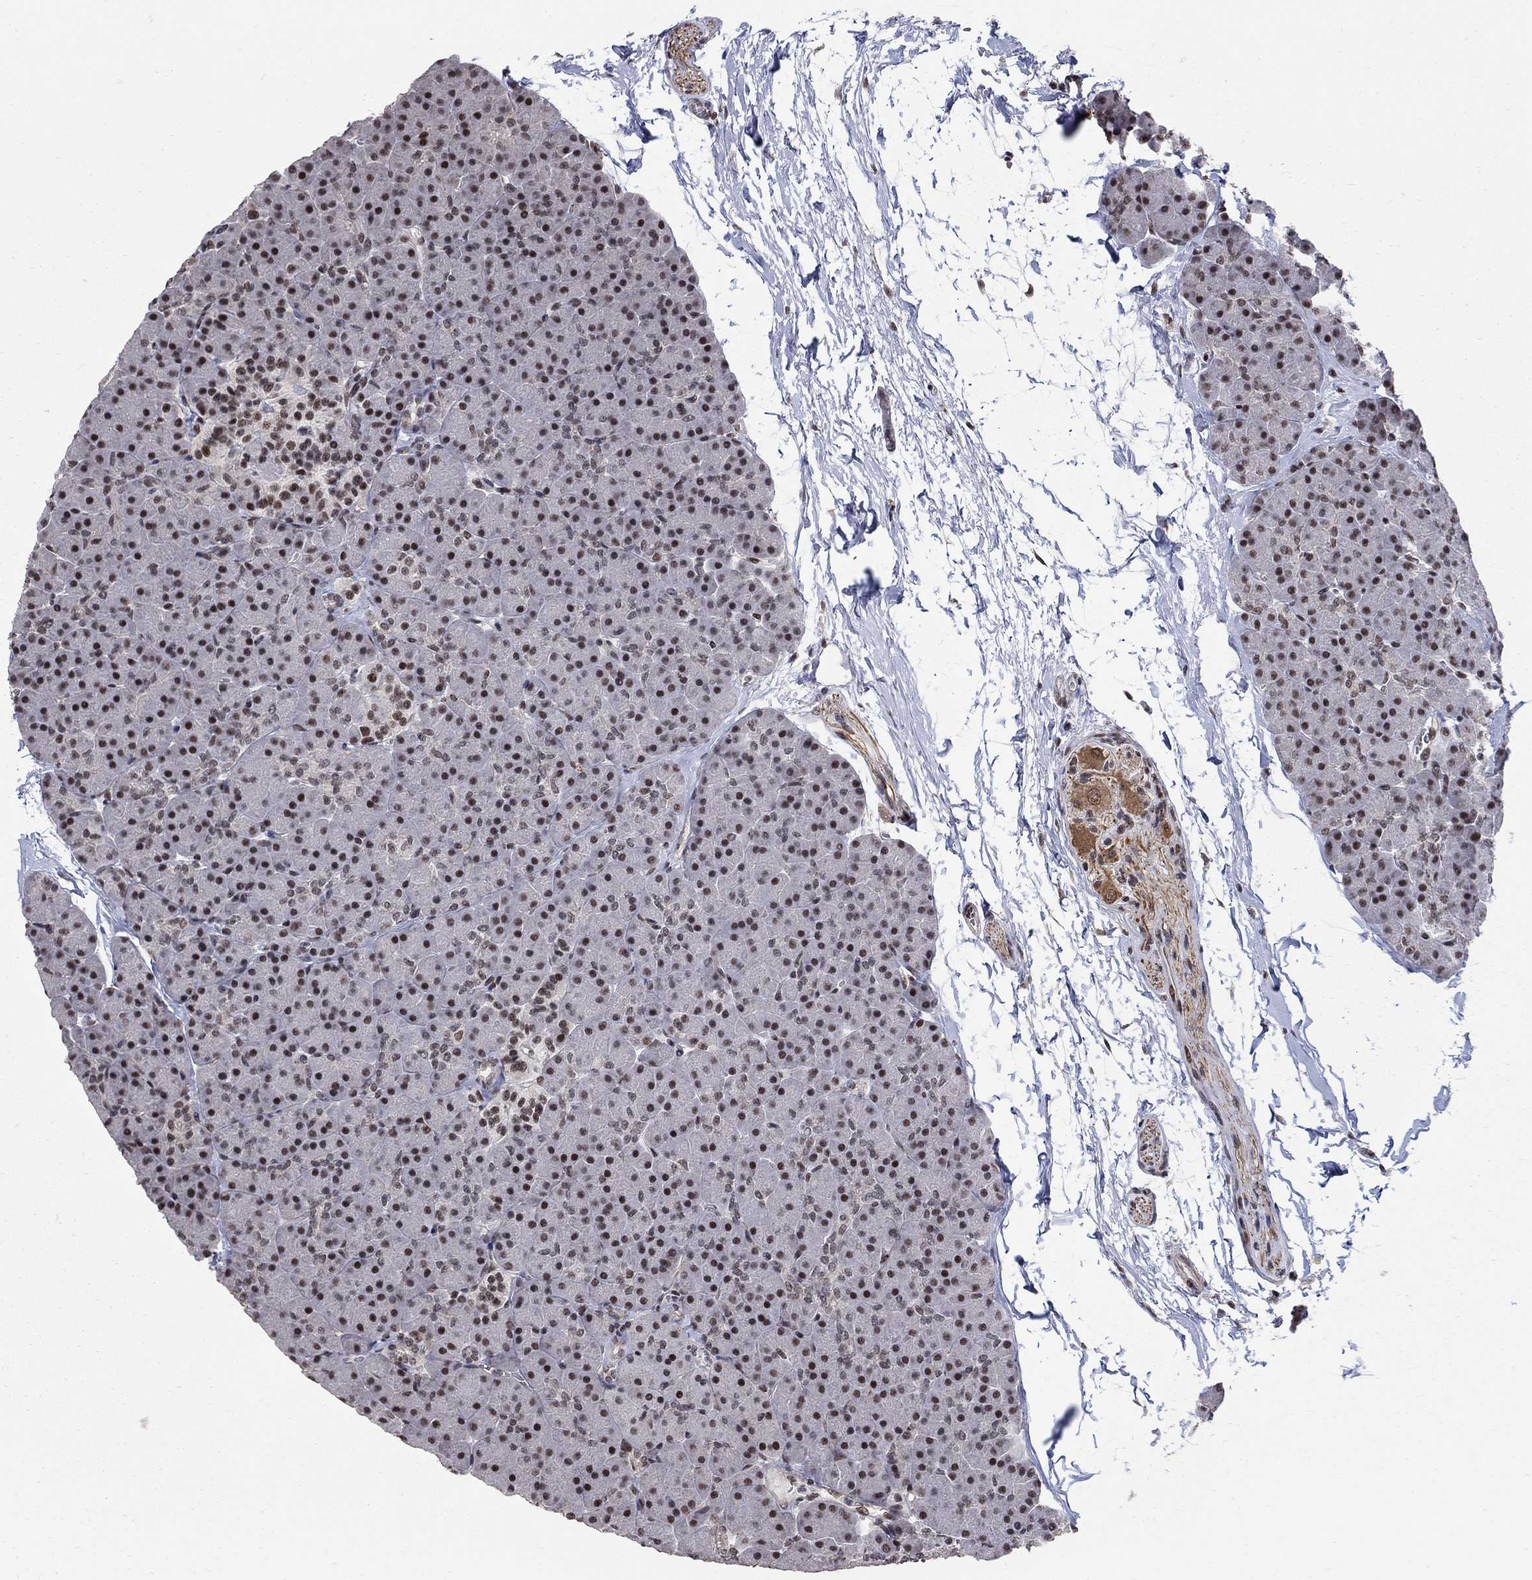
{"staining": {"intensity": "moderate", "quantity": "25%-75%", "location": "nuclear"}, "tissue": "pancreas", "cell_type": "Exocrine glandular cells", "image_type": "normal", "snomed": [{"axis": "morphology", "description": "Normal tissue, NOS"}, {"axis": "topography", "description": "Pancreas"}], "caption": "An IHC image of normal tissue is shown. Protein staining in brown shows moderate nuclear positivity in pancreas within exocrine glandular cells.", "gene": "PNISR", "patient": {"sex": "female", "age": 44}}